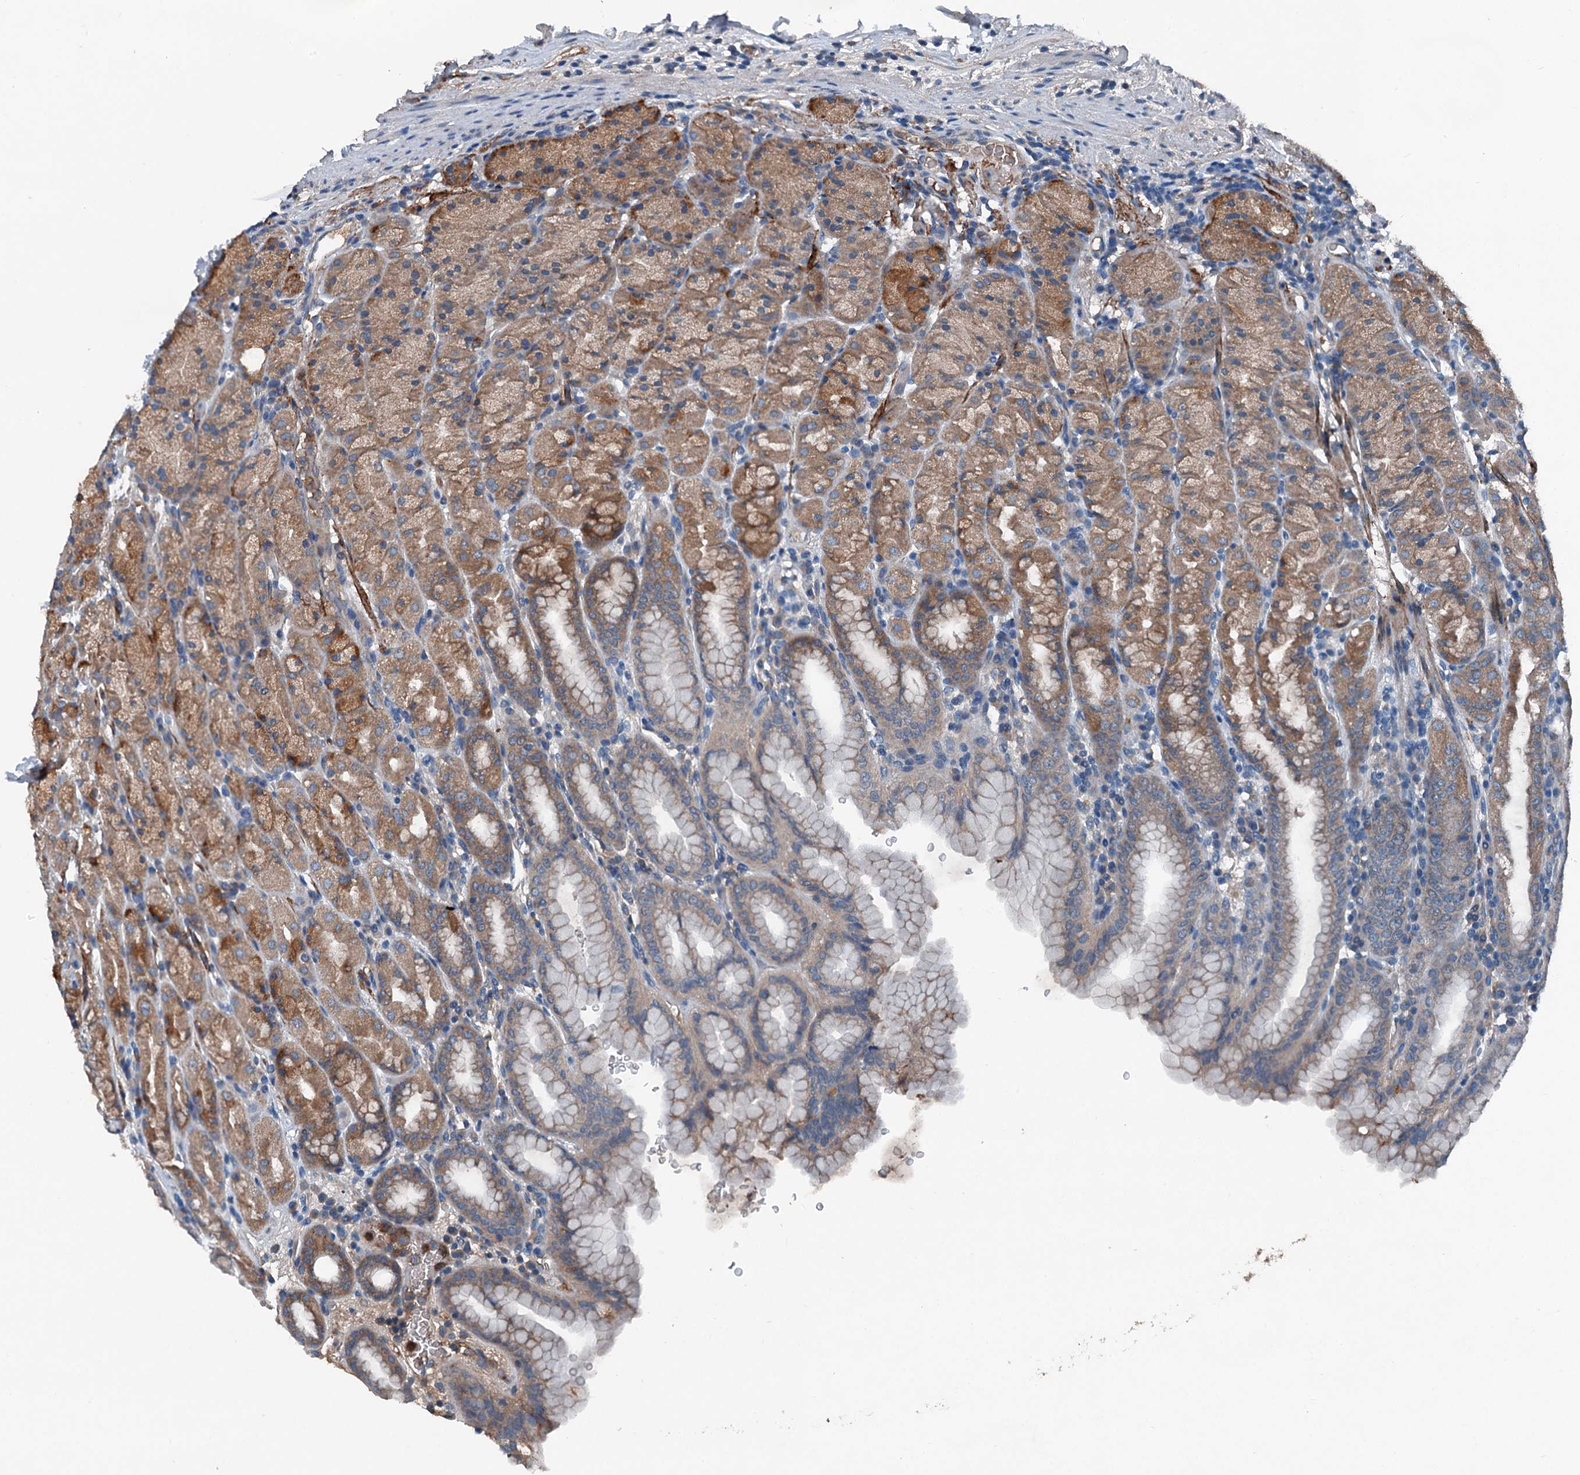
{"staining": {"intensity": "moderate", "quantity": ">75%", "location": "cytoplasmic/membranous"}, "tissue": "stomach", "cell_type": "Glandular cells", "image_type": "normal", "snomed": [{"axis": "morphology", "description": "Normal tissue, NOS"}, {"axis": "topography", "description": "Stomach, upper"}], "caption": "The photomicrograph exhibits a brown stain indicating the presence of a protein in the cytoplasmic/membranous of glandular cells in stomach.", "gene": "PDSS1", "patient": {"sex": "male", "age": 68}}